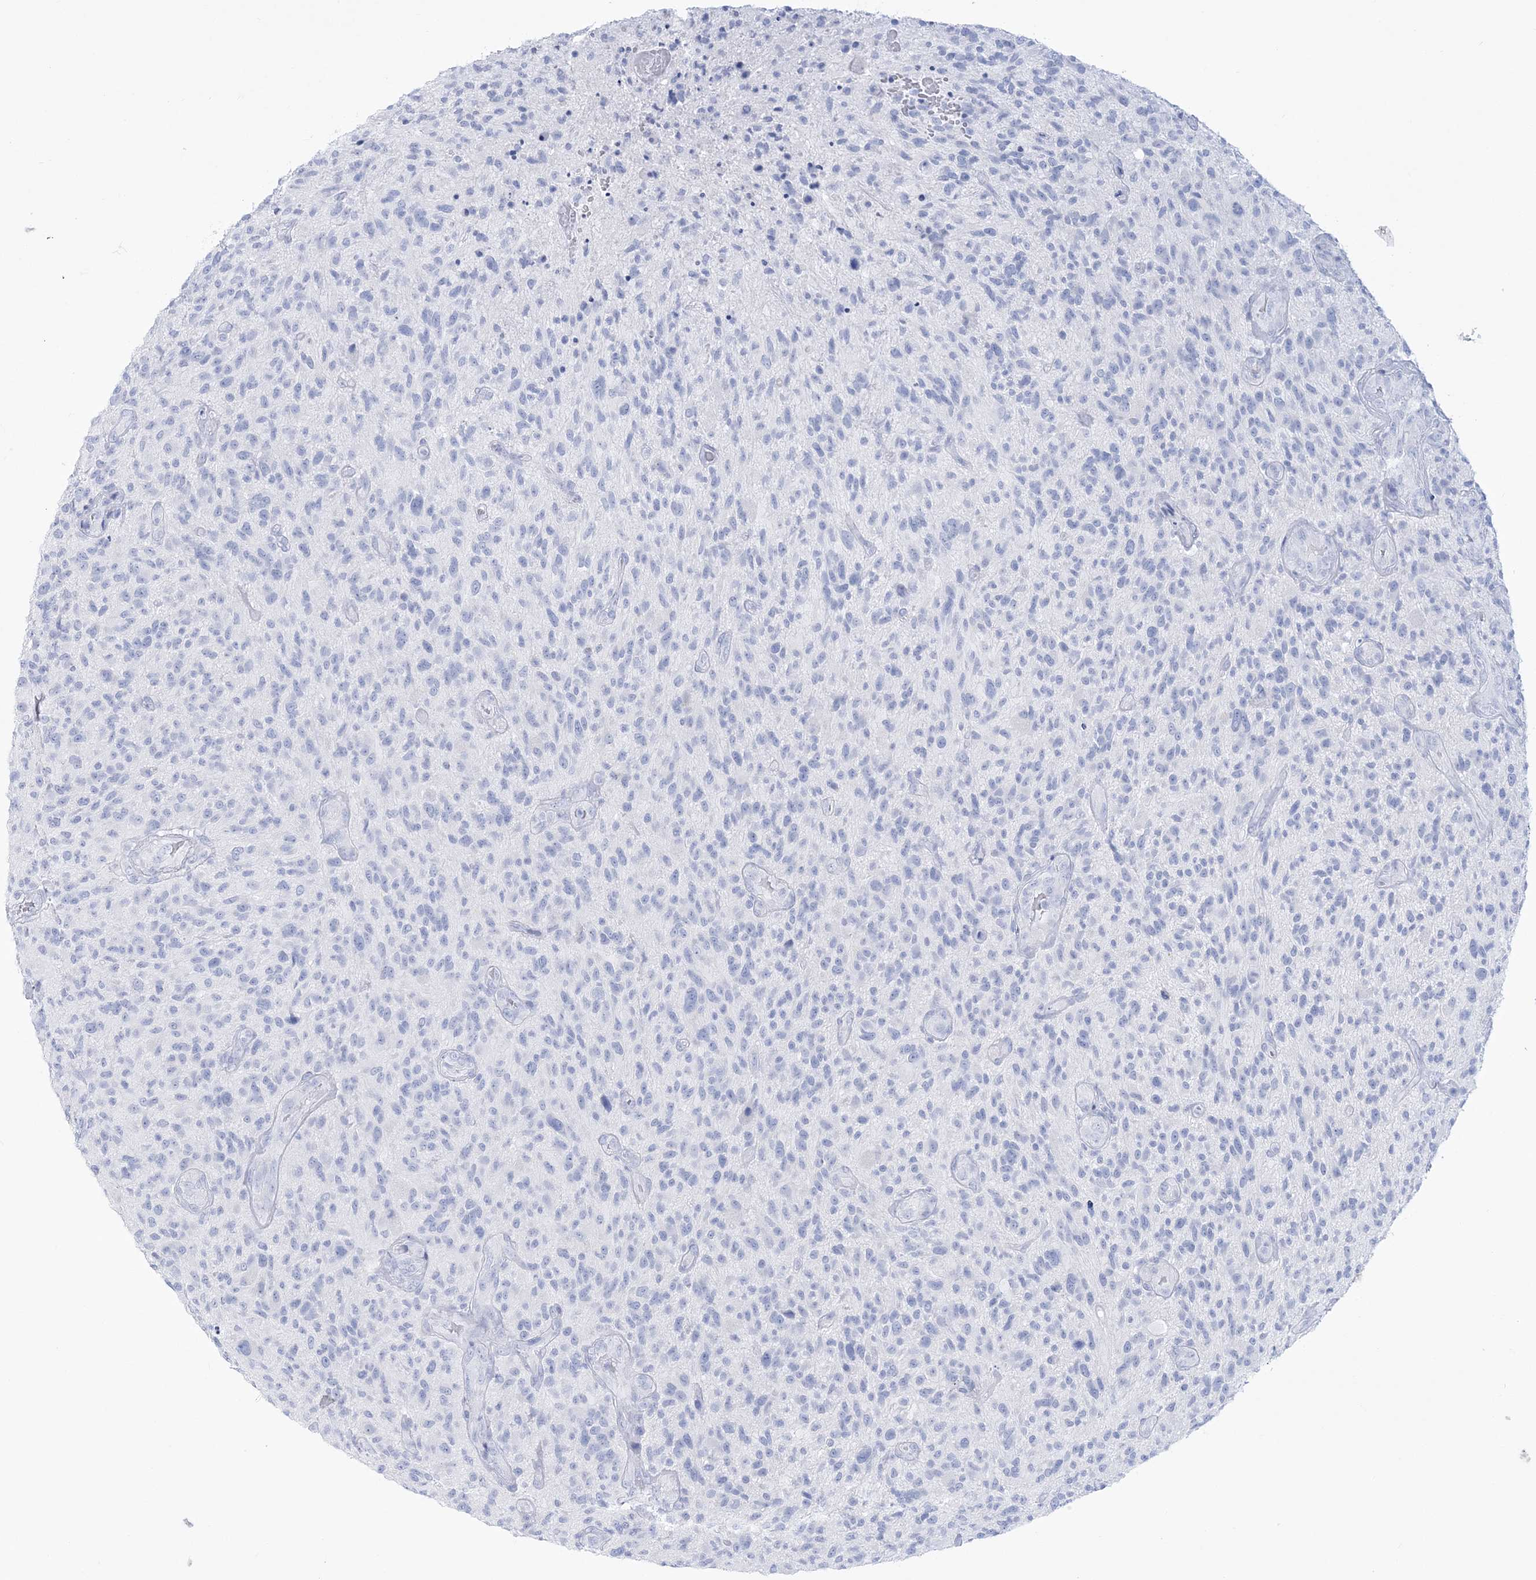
{"staining": {"intensity": "negative", "quantity": "none", "location": "none"}, "tissue": "glioma", "cell_type": "Tumor cells", "image_type": "cancer", "snomed": [{"axis": "morphology", "description": "Glioma, malignant, High grade"}, {"axis": "topography", "description": "Brain"}], "caption": "High-grade glioma (malignant) stained for a protein using IHC reveals no positivity tumor cells.", "gene": "RBP2", "patient": {"sex": "male", "age": 47}}